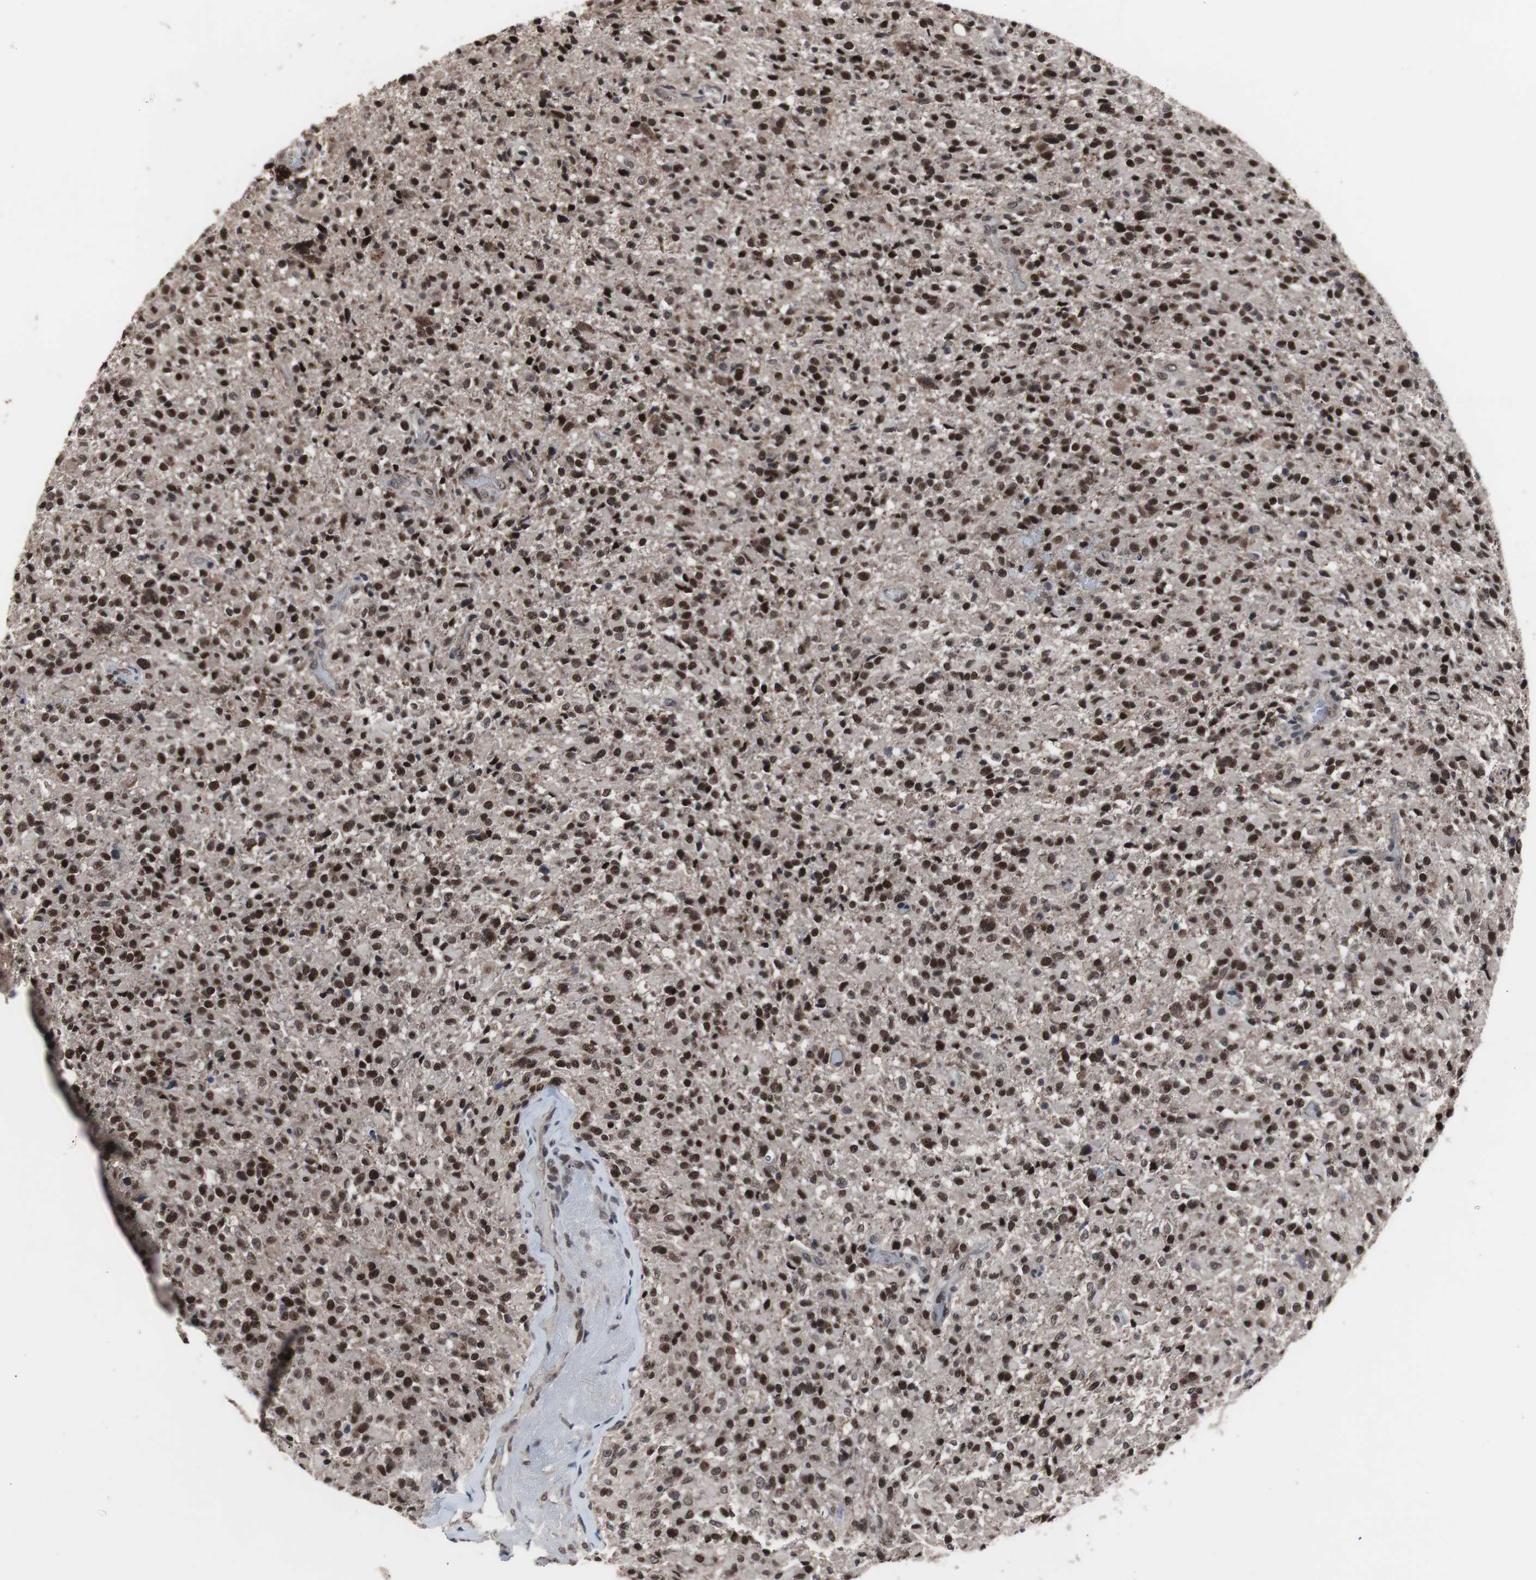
{"staining": {"intensity": "strong", "quantity": ">75%", "location": "cytoplasmic/membranous,nuclear"}, "tissue": "glioma", "cell_type": "Tumor cells", "image_type": "cancer", "snomed": [{"axis": "morphology", "description": "Glioma, malignant, High grade"}, {"axis": "topography", "description": "Brain"}], "caption": "Human high-grade glioma (malignant) stained for a protein (brown) reveals strong cytoplasmic/membranous and nuclear positive positivity in approximately >75% of tumor cells.", "gene": "GTF2F2", "patient": {"sex": "male", "age": 71}}